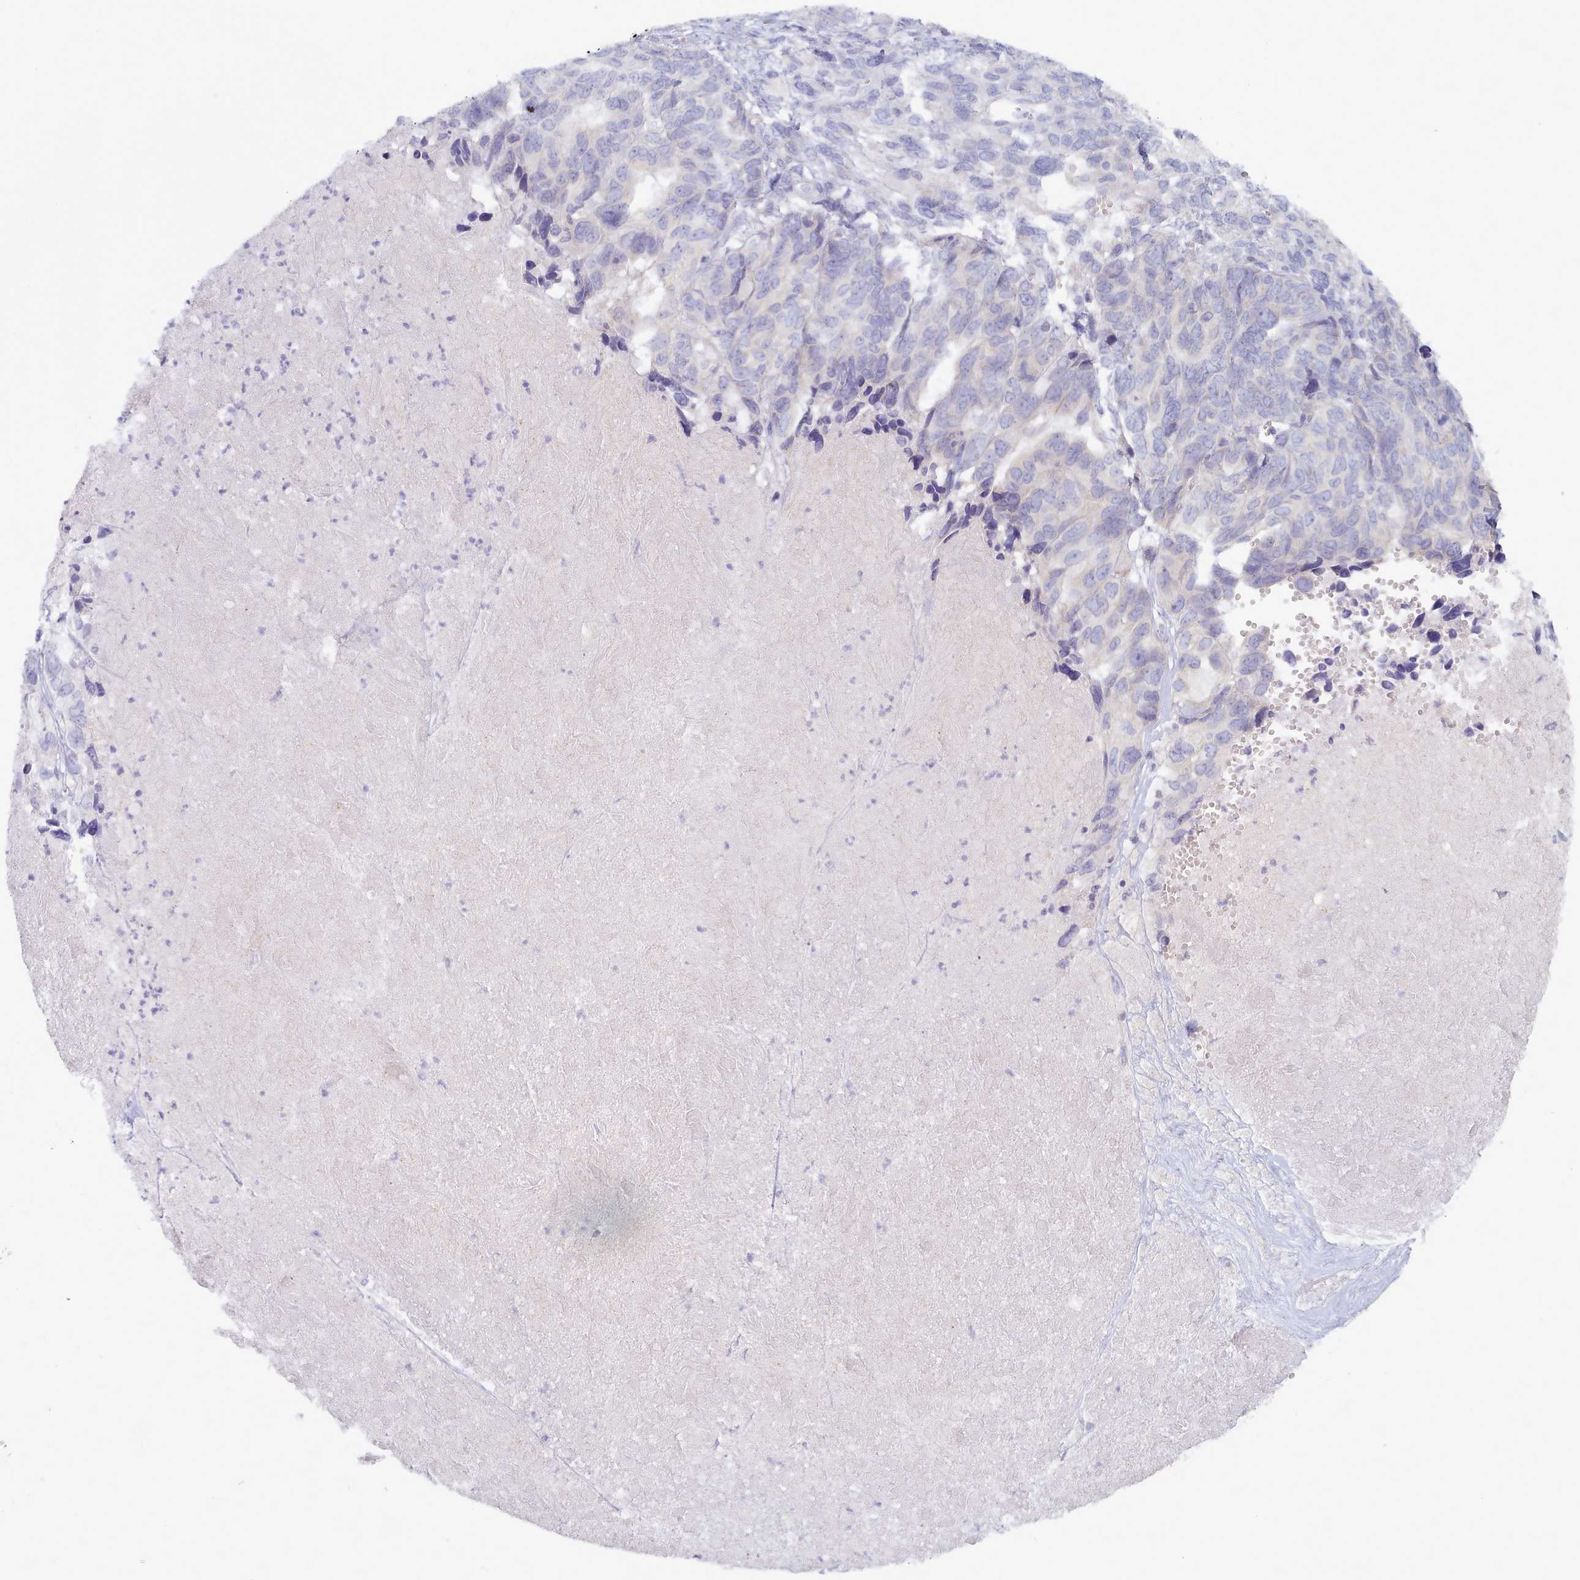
{"staining": {"intensity": "negative", "quantity": "none", "location": "none"}, "tissue": "ovarian cancer", "cell_type": "Tumor cells", "image_type": "cancer", "snomed": [{"axis": "morphology", "description": "Cystadenocarcinoma, serous, NOS"}, {"axis": "topography", "description": "Ovary"}], "caption": "A high-resolution histopathology image shows immunohistochemistry (IHC) staining of ovarian serous cystadenocarcinoma, which shows no significant staining in tumor cells.", "gene": "TYW1B", "patient": {"sex": "female", "age": 79}}